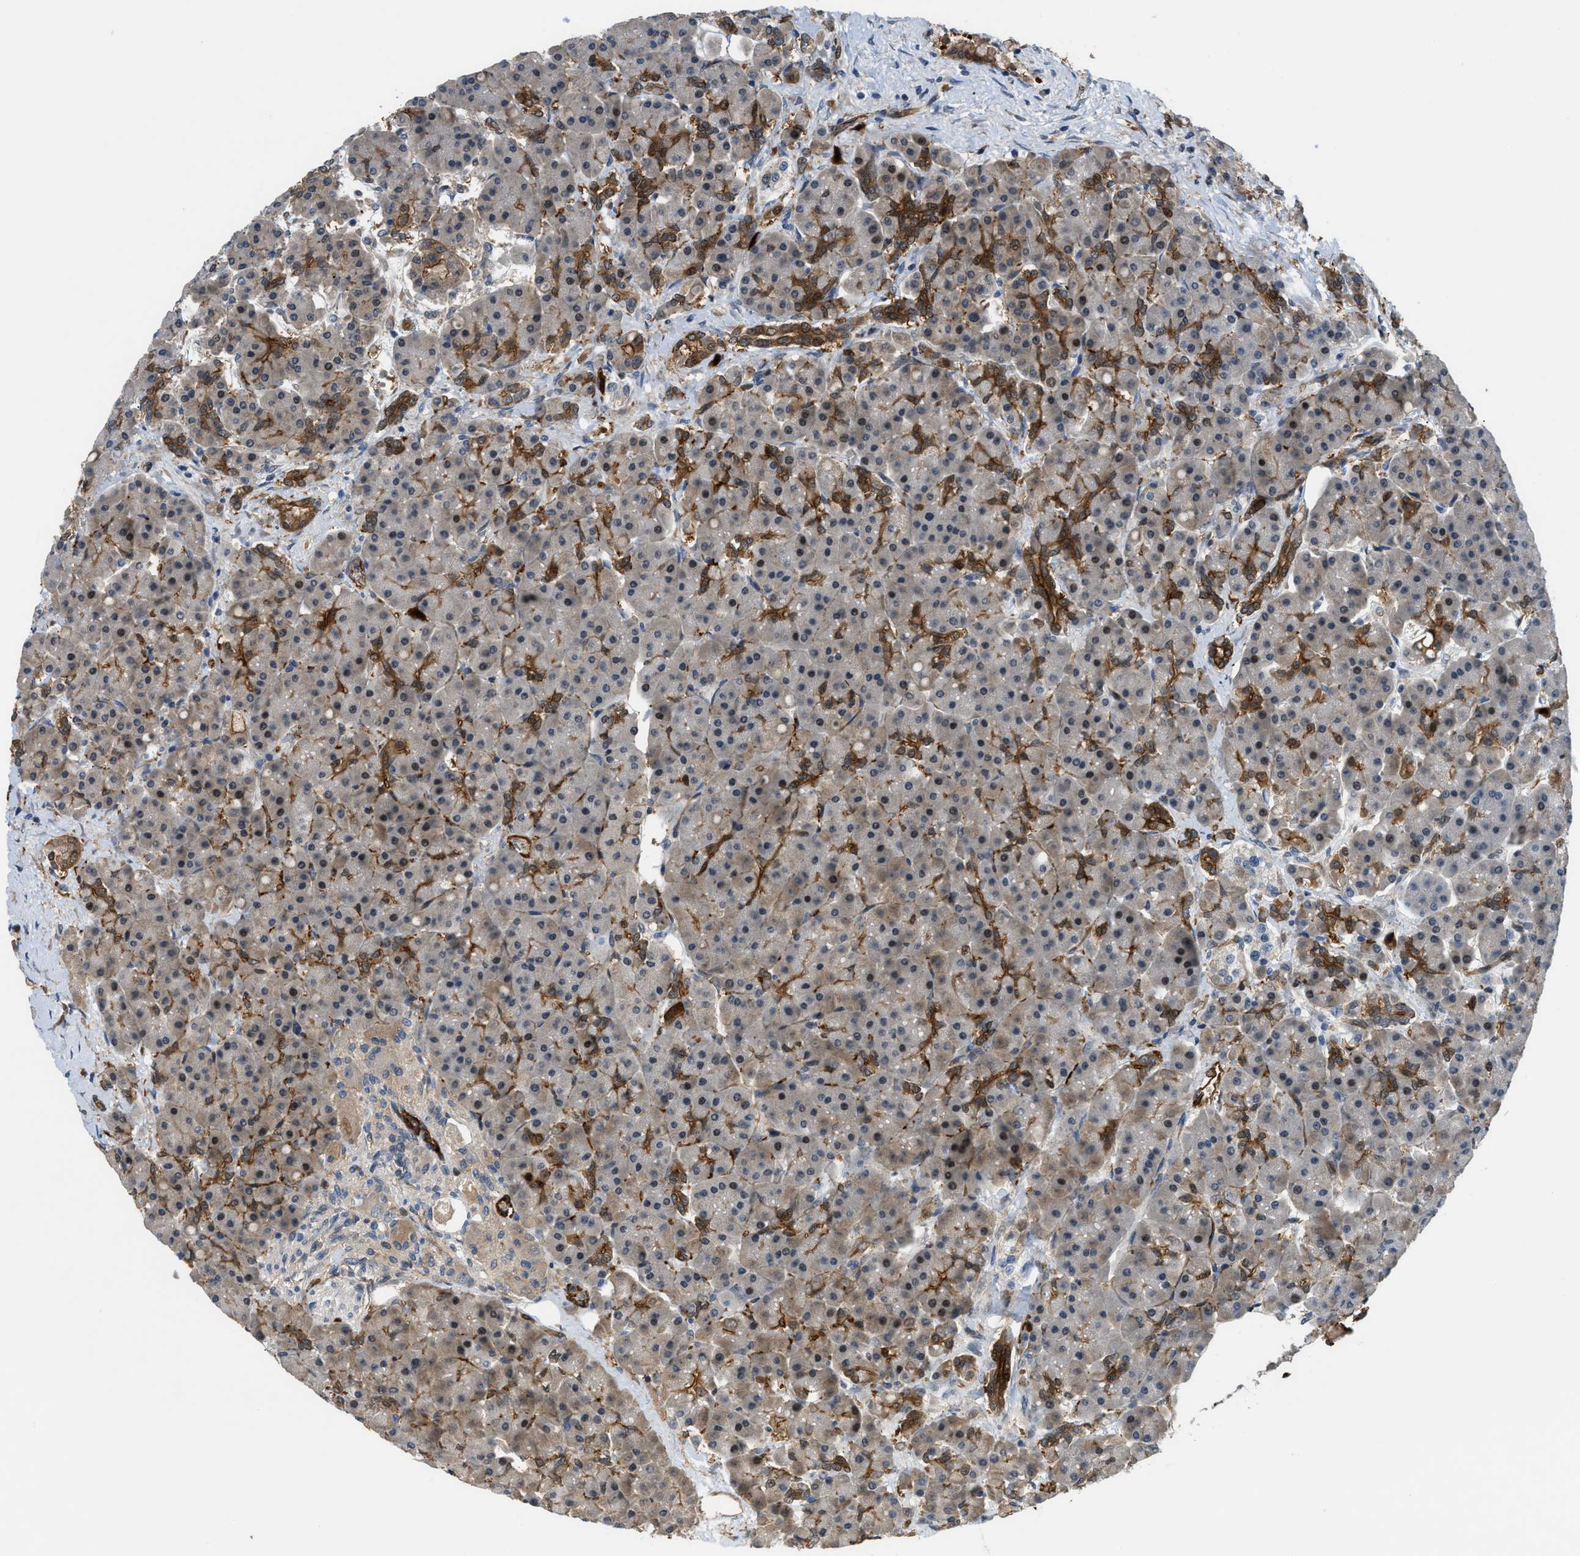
{"staining": {"intensity": "strong", "quantity": "<25%", "location": "cytoplasmic/membranous,nuclear"}, "tissue": "pancreas", "cell_type": "Exocrine glandular cells", "image_type": "normal", "snomed": [{"axis": "morphology", "description": "Normal tissue, NOS"}, {"axis": "topography", "description": "Pancreas"}], "caption": "A medium amount of strong cytoplasmic/membranous,nuclear expression is identified in about <25% of exocrine glandular cells in benign pancreas.", "gene": "TRAK2", "patient": {"sex": "female", "age": 70}}